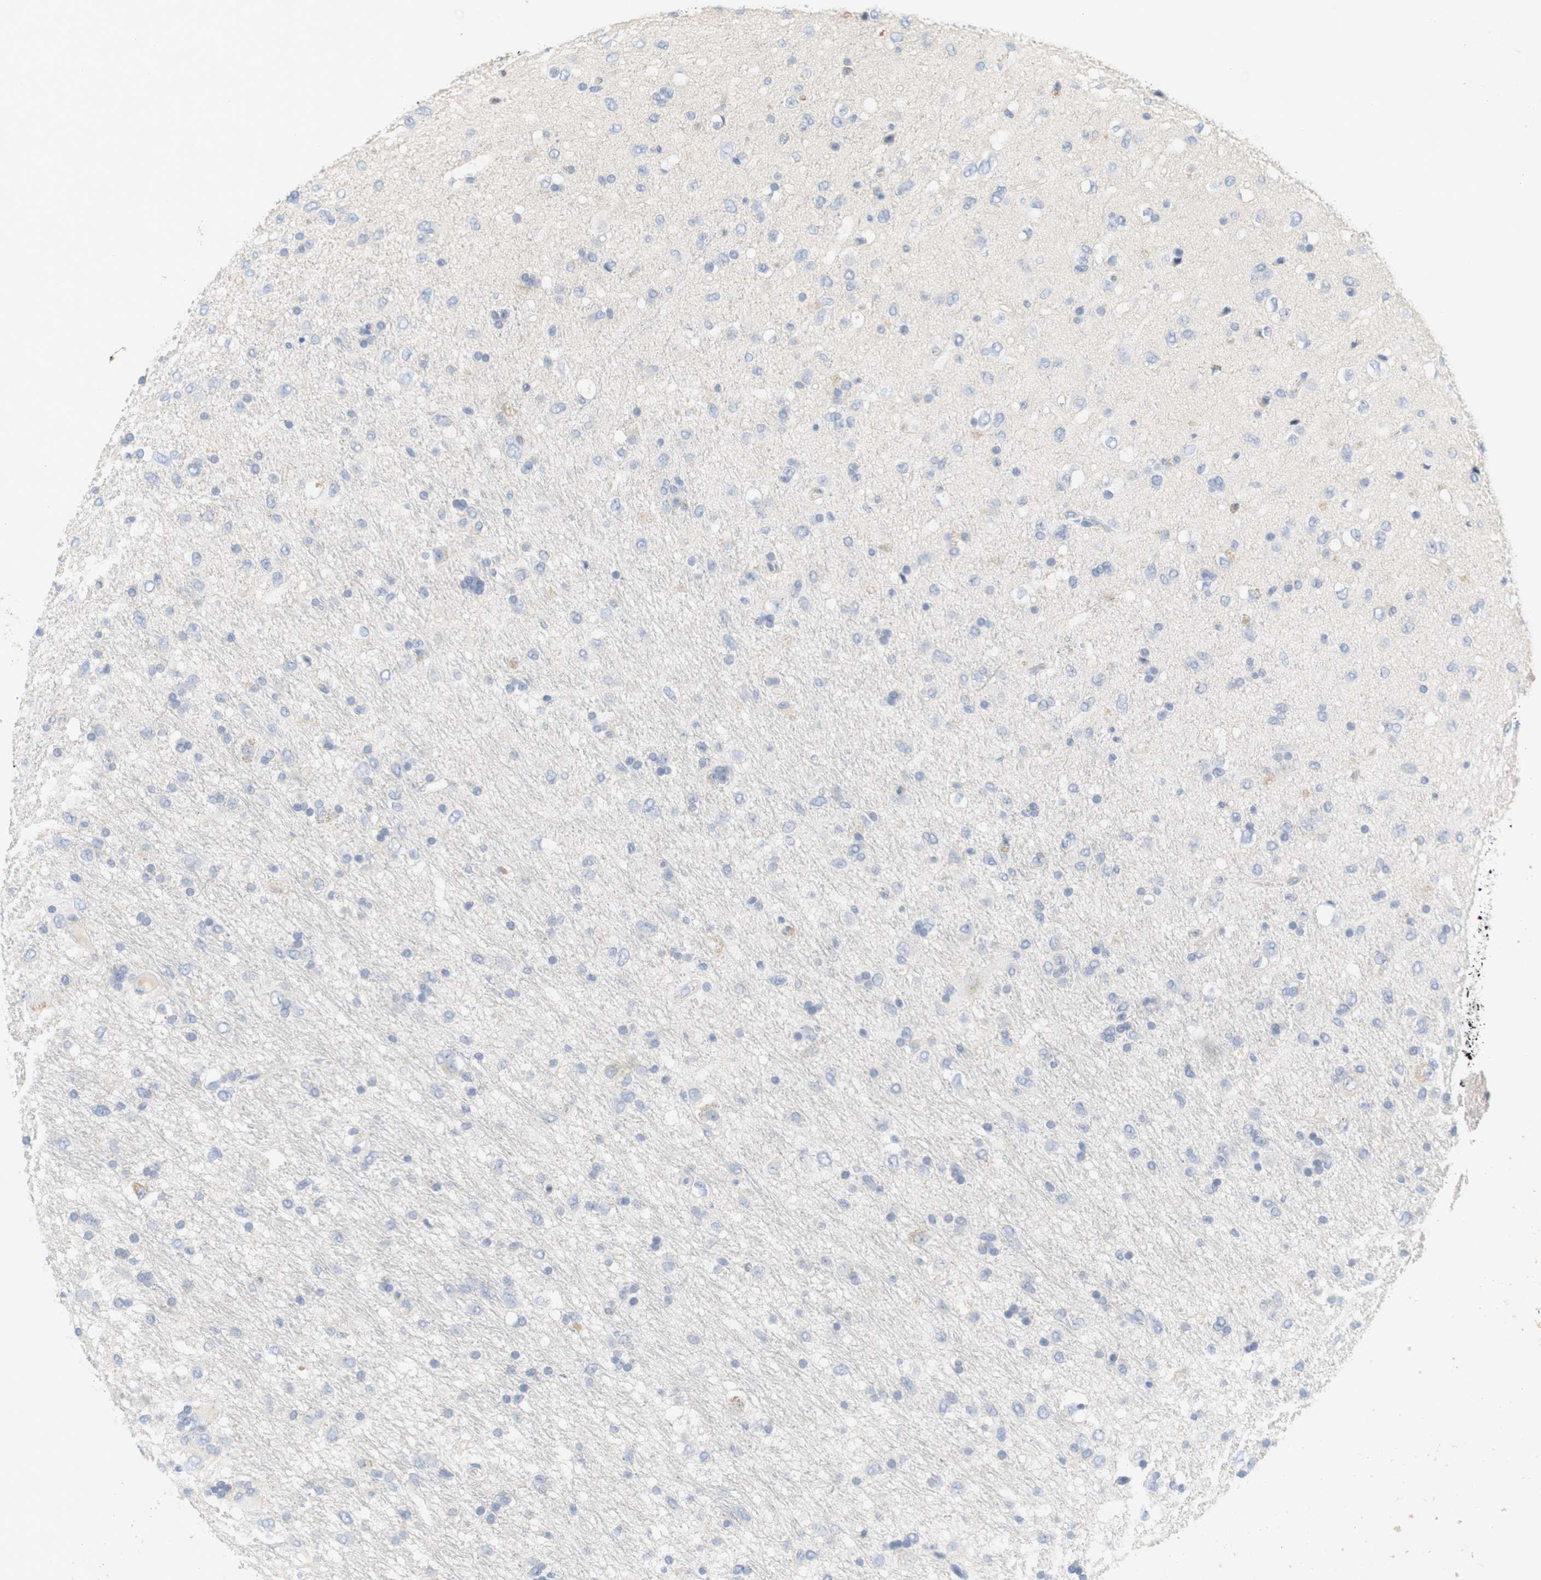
{"staining": {"intensity": "negative", "quantity": "none", "location": "none"}, "tissue": "glioma", "cell_type": "Tumor cells", "image_type": "cancer", "snomed": [{"axis": "morphology", "description": "Glioma, malignant, Low grade"}, {"axis": "topography", "description": "Brain"}], "caption": "Immunohistochemical staining of glioma demonstrates no significant positivity in tumor cells.", "gene": "RGS9", "patient": {"sex": "male", "age": 77}}